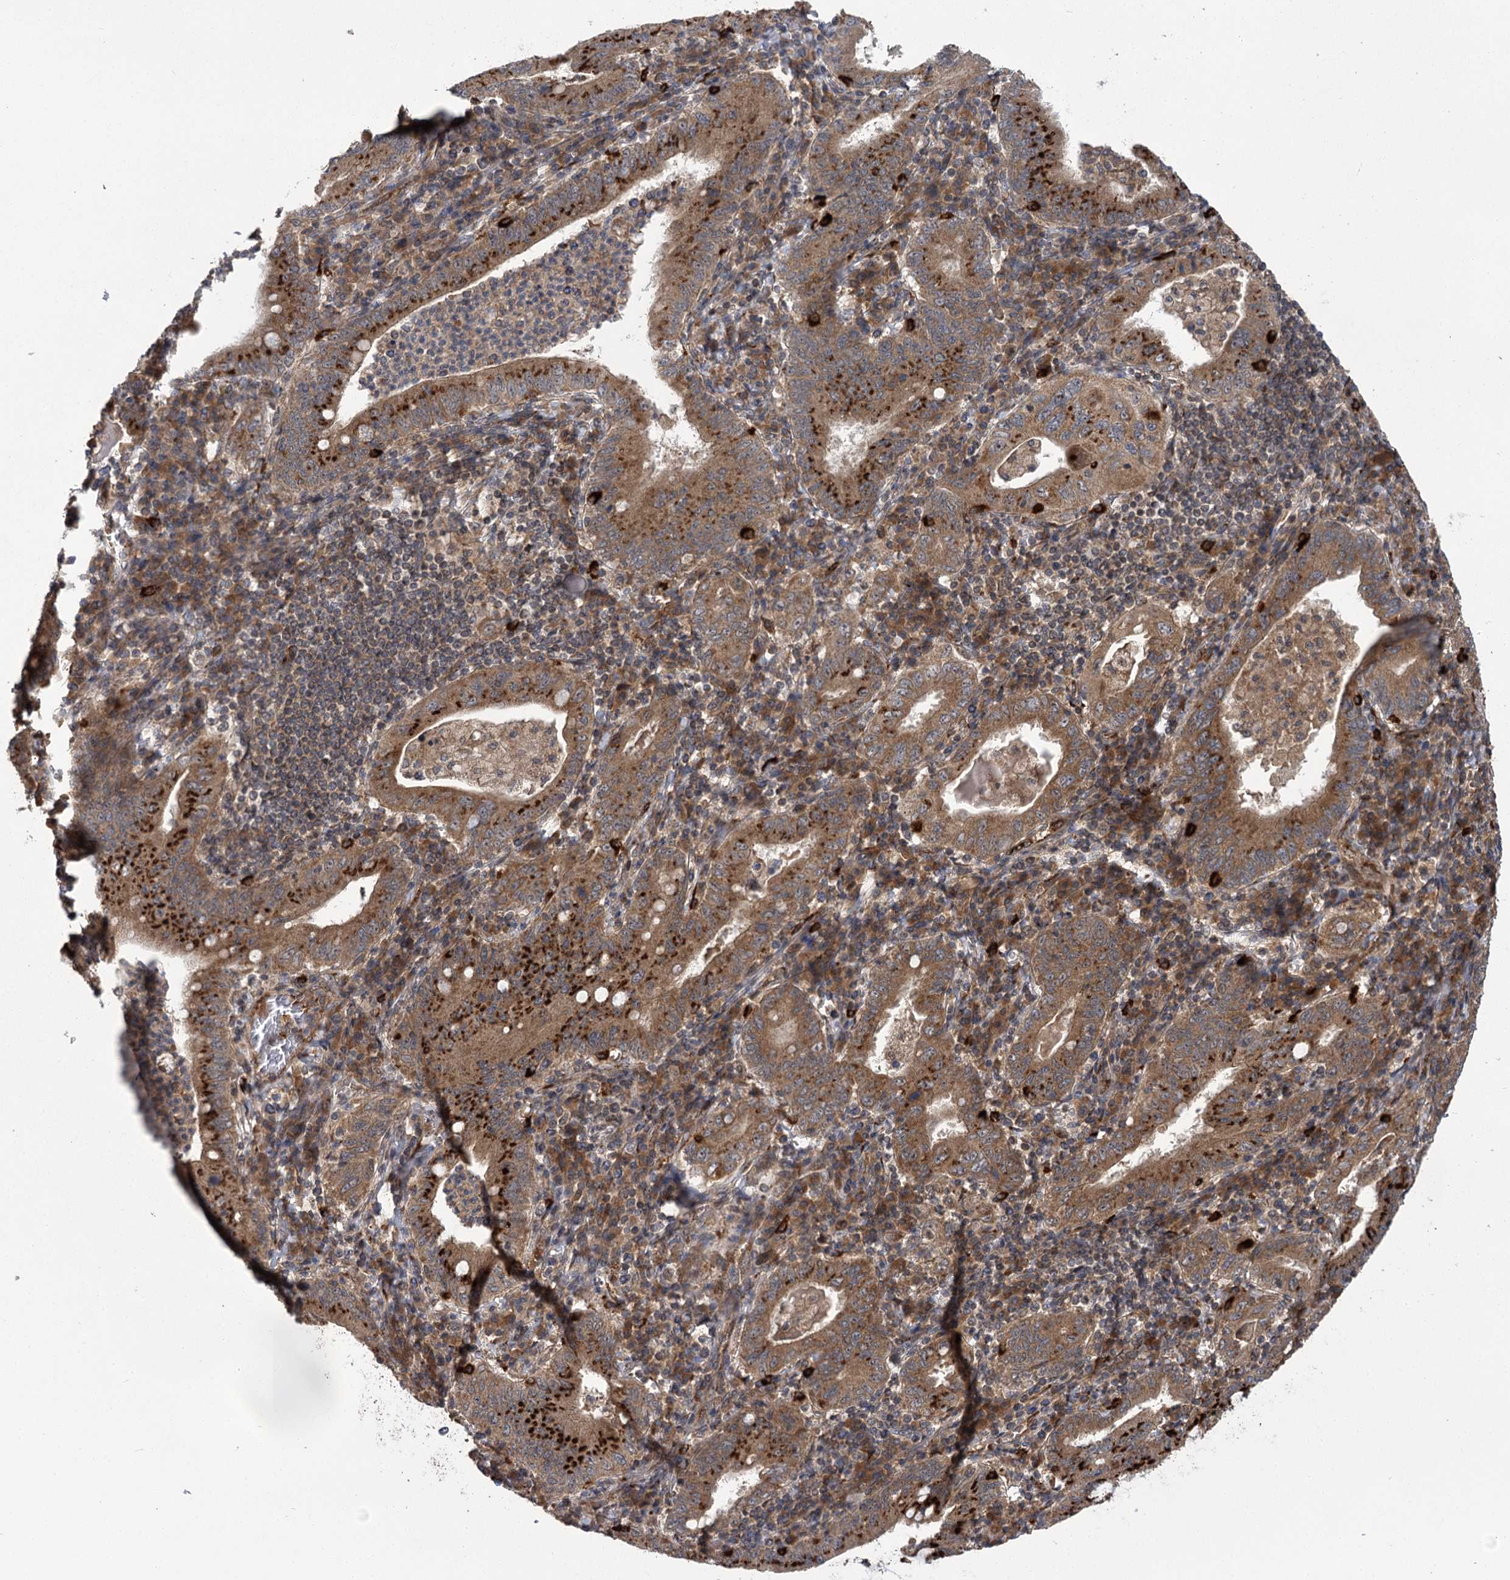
{"staining": {"intensity": "strong", "quantity": ">75%", "location": "cytoplasmic/membranous"}, "tissue": "stomach cancer", "cell_type": "Tumor cells", "image_type": "cancer", "snomed": [{"axis": "morphology", "description": "Normal tissue, NOS"}, {"axis": "morphology", "description": "Adenocarcinoma, NOS"}, {"axis": "topography", "description": "Esophagus"}, {"axis": "topography", "description": "Stomach, upper"}, {"axis": "topography", "description": "Peripheral nerve tissue"}], "caption": "The image exhibits staining of adenocarcinoma (stomach), revealing strong cytoplasmic/membranous protein expression (brown color) within tumor cells. (Brightfield microscopy of DAB IHC at high magnification).", "gene": "CARD19", "patient": {"sex": "male", "age": 62}}